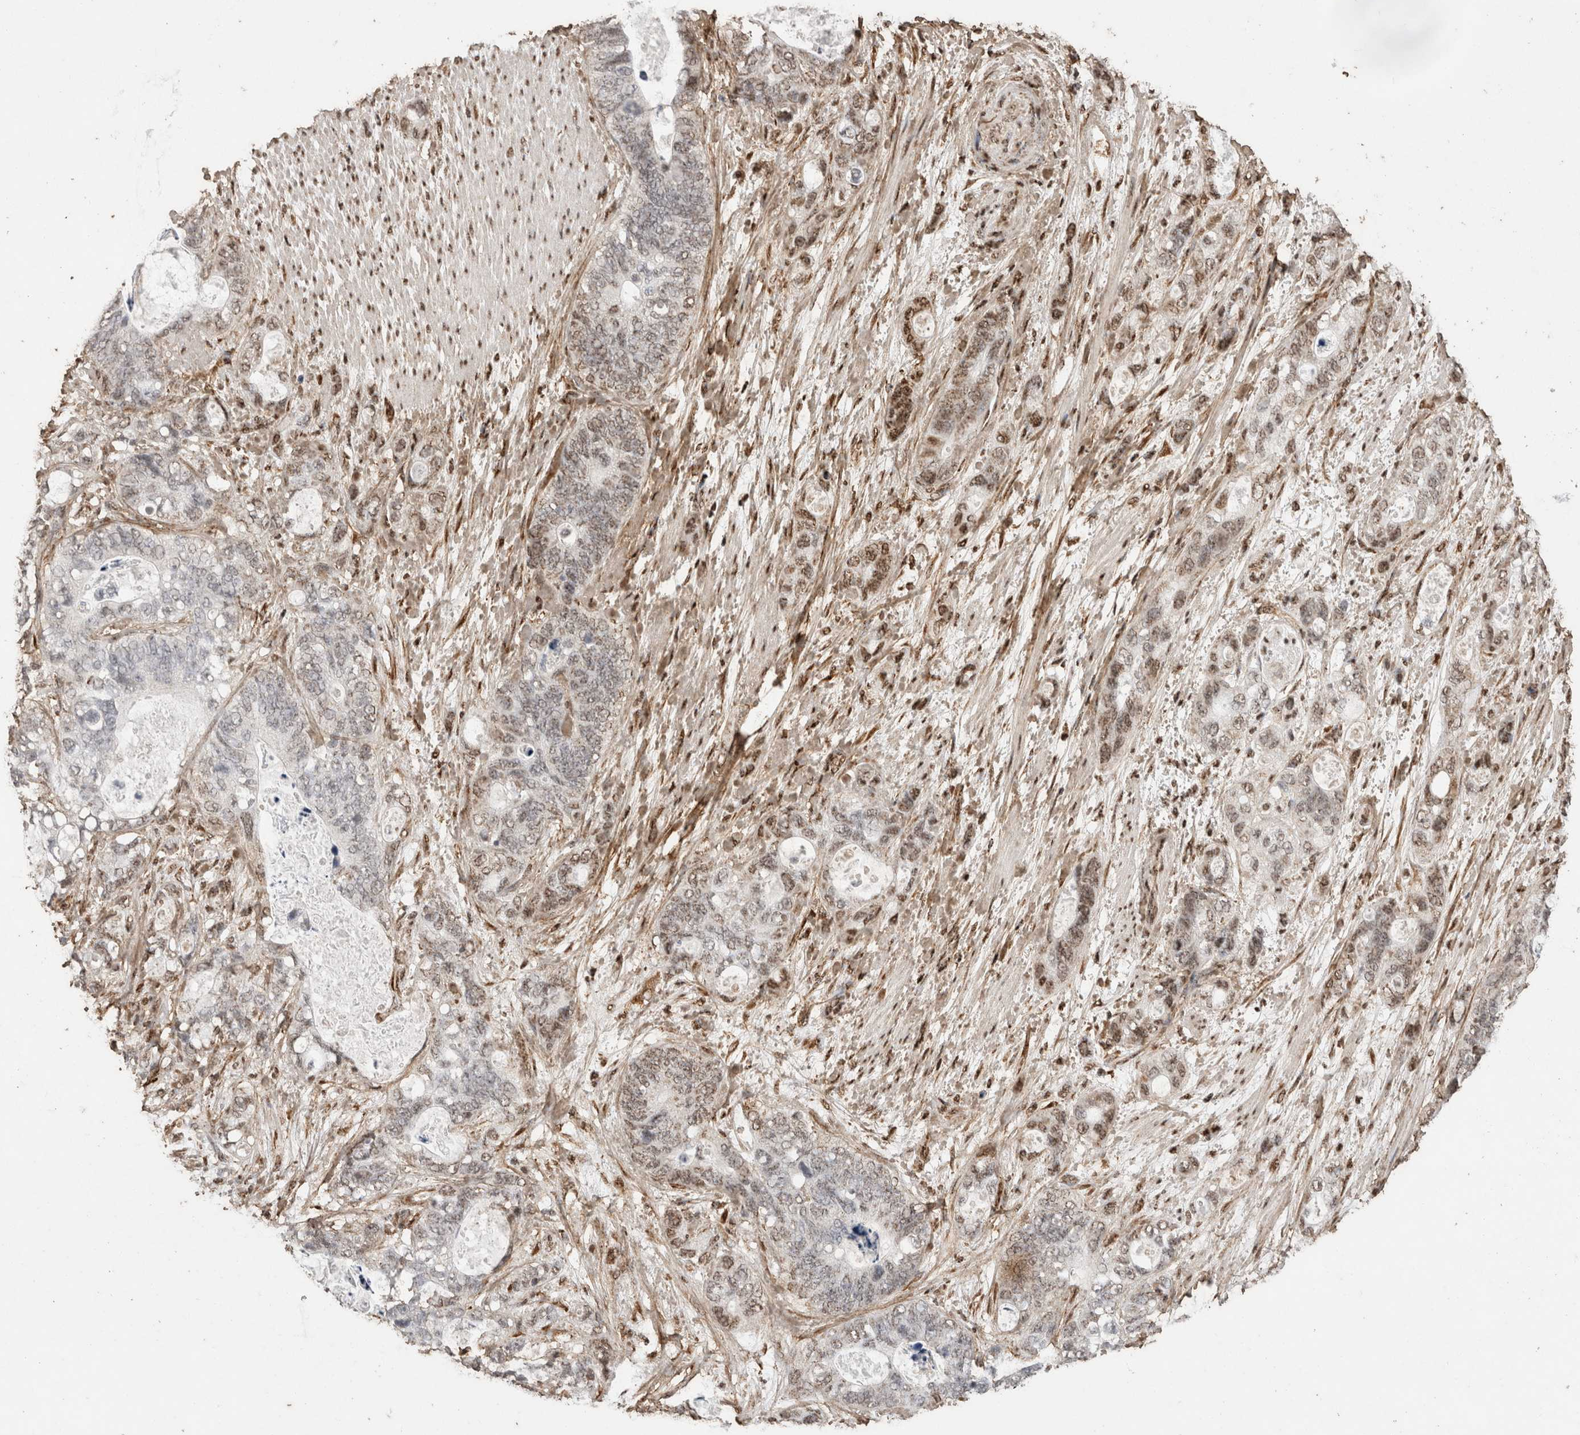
{"staining": {"intensity": "moderate", "quantity": "25%-75%", "location": "nuclear"}, "tissue": "stomach cancer", "cell_type": "Tumor cells", "image_type": "cancer", "snomed": [{"axis": "morphology", "description": "Normal tissue, NOS"}, {"axis": "morphology", "description": "Adenocarcinoma, NOS"}, {"axis": "topography", "description": "Stomach"}], "caption": "Brown immunohistochemical staining in human adenocarcinoma (stomach) displays moderate nuclear staining in approximately 25%-75% of tumor cells.", "gene": "C1QTNF5", "patient": {"sex": "female", "age": 89}}